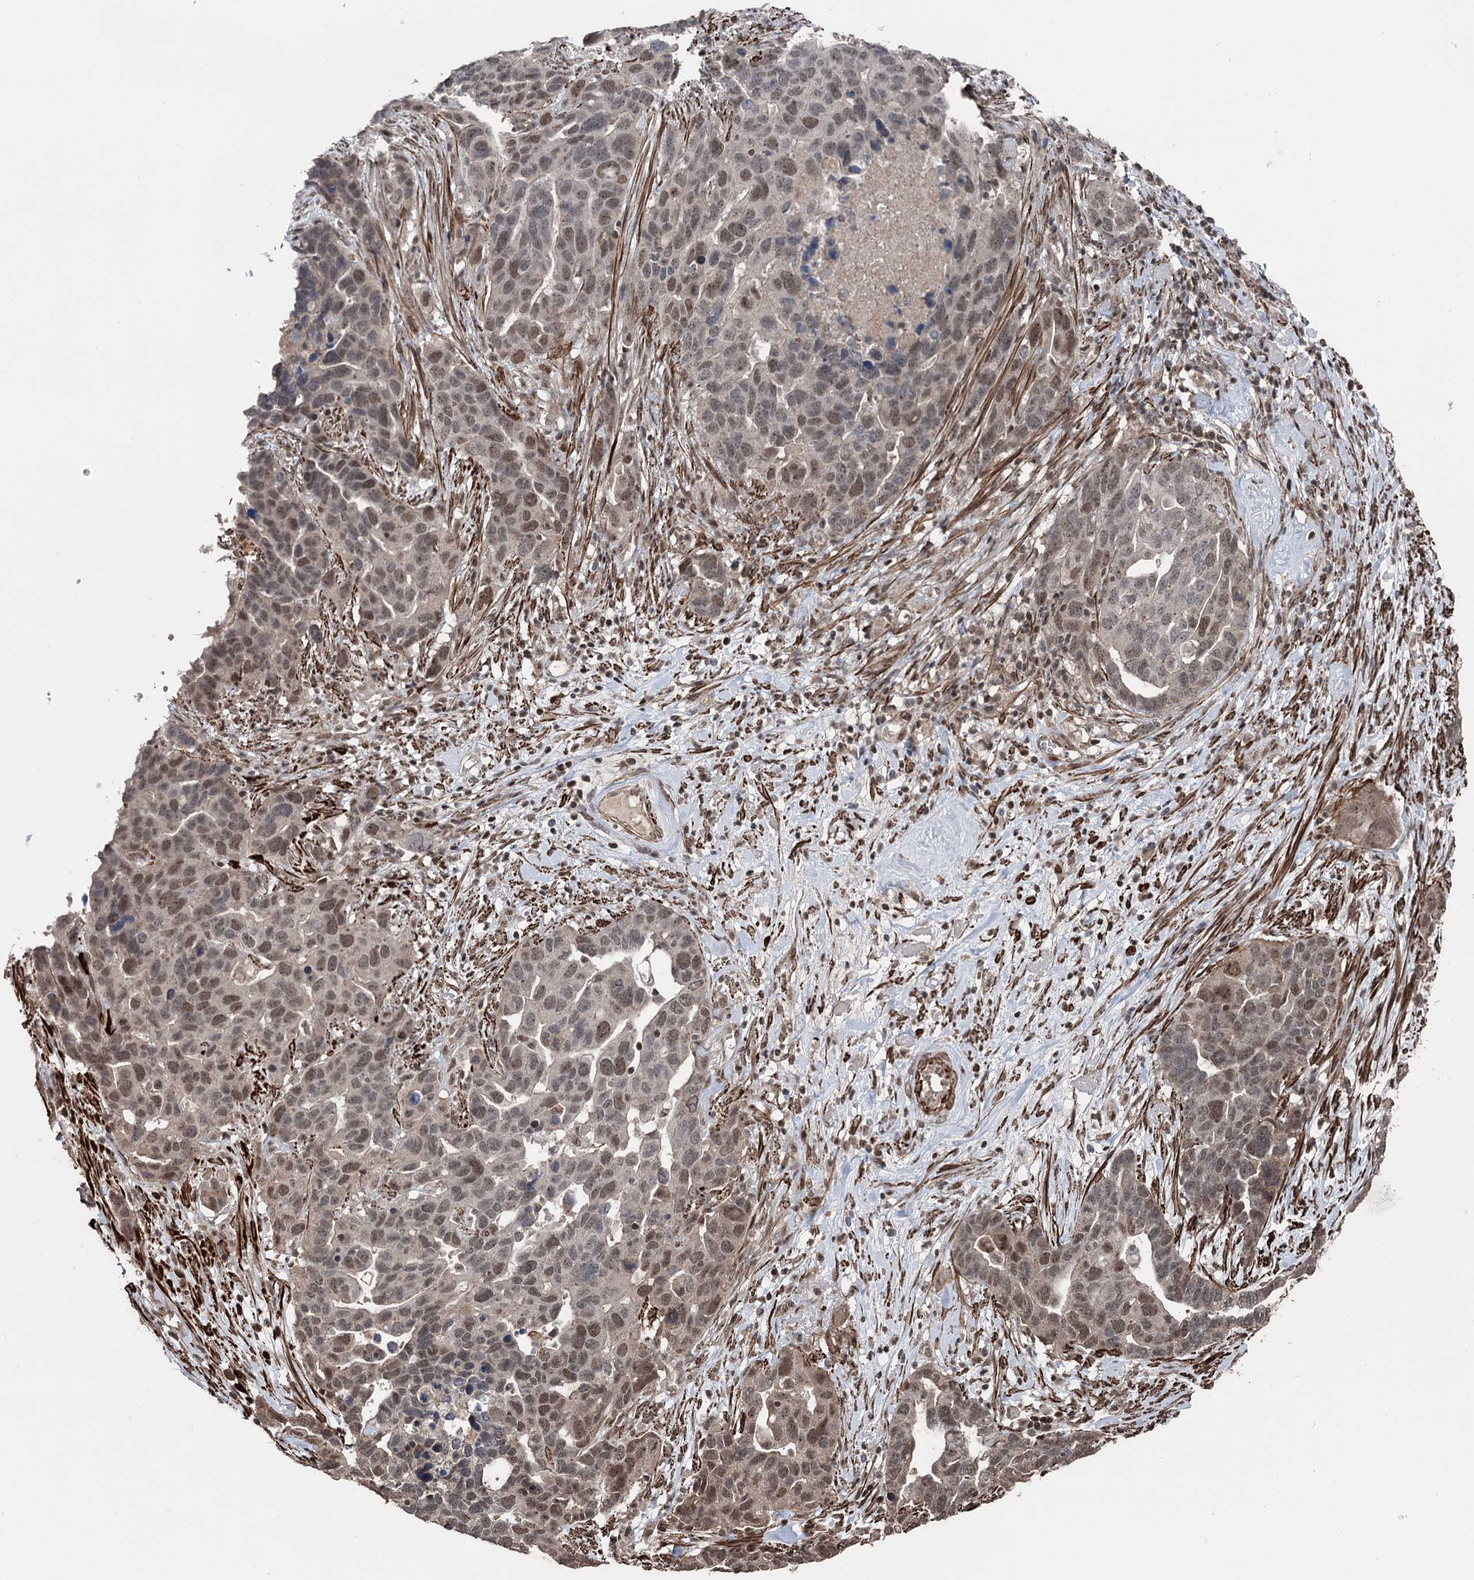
{"staining": {"intensity": "moderate", "quantity": ">75%", "location": "nuclear"}, "tissue": "ovarian cancer", "cell_type": "Tumor cells", "image_type": "cancer", "snomed": [{"axis": "morphology", "description": "Cystadenocarcinoma, serous, NOS"}, {"axis": "topography", "description": "Ovary"}], "caption": "The photomicrograph demonstrates immunohistochemical staining of ovarian serous cystadenocarcinoma. There is moderate nuclear positivity is seen in about >75% of tumor cells.", "gene": "CCDC82", "patient": {"sex": "female", "age": 54}}